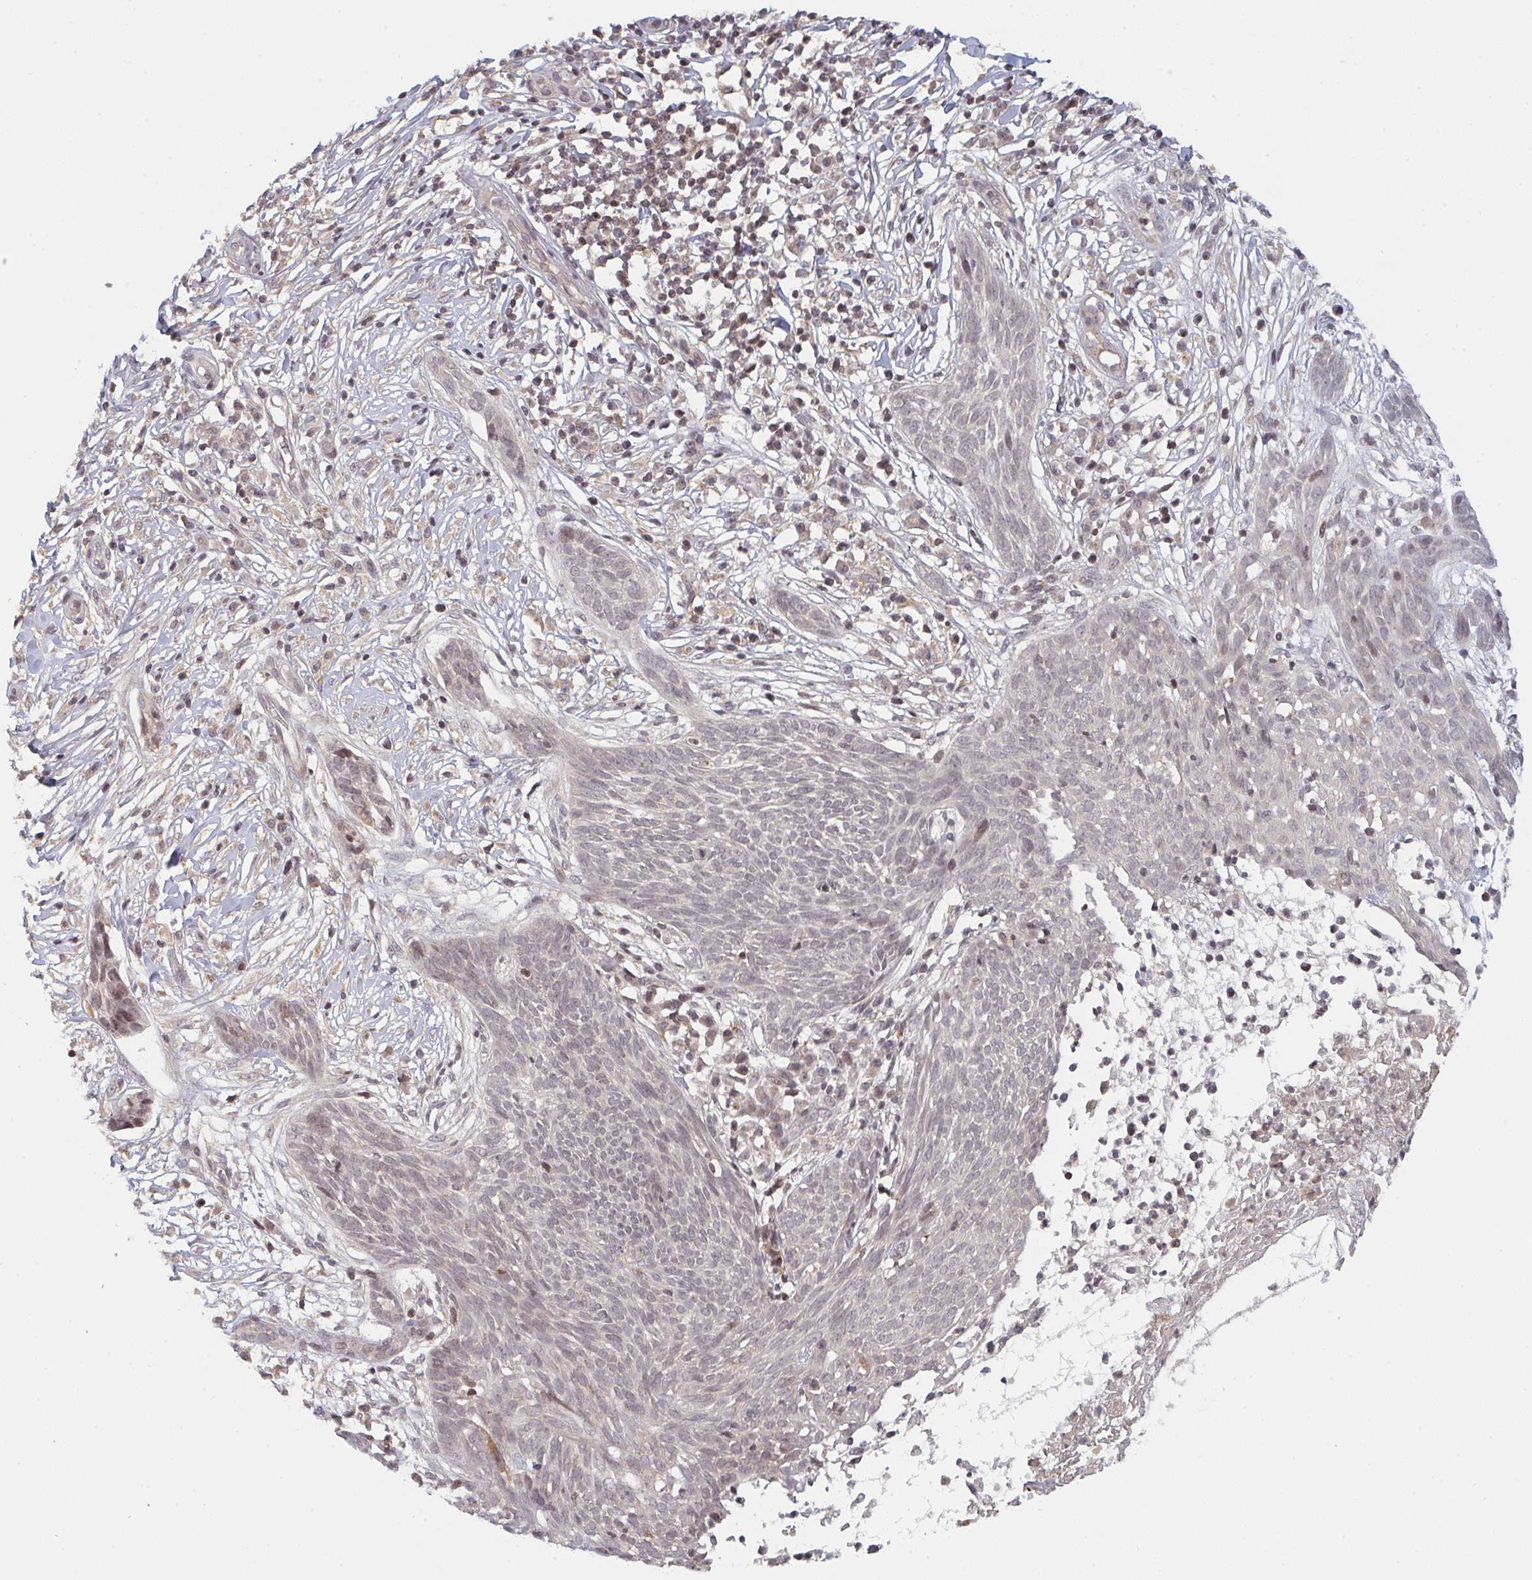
{"staining": {"intensity": "weak", "quantity": "<25%", "location": "nuclear"}, "tissue": "skin cancer", "cell_type": "Tumor cells", "image_type": "cancer", "snomed": [{"axis": "morphology", "description": "Basal cell carcinoma"}, {"axis": "topography", "description": "Skin"}, {"axis": "topography", "description": "Skin, foot"}], "caption": "Immunohistochemistry (IHC) photomicrograph of neoplastic tissue: human skin cancer (basal cell carcinoma) stained with DAB exhibits no significant protein positivity in tumor cells.", "gene": "DCST1", "patient": {"sex": "female", "age": 86}}